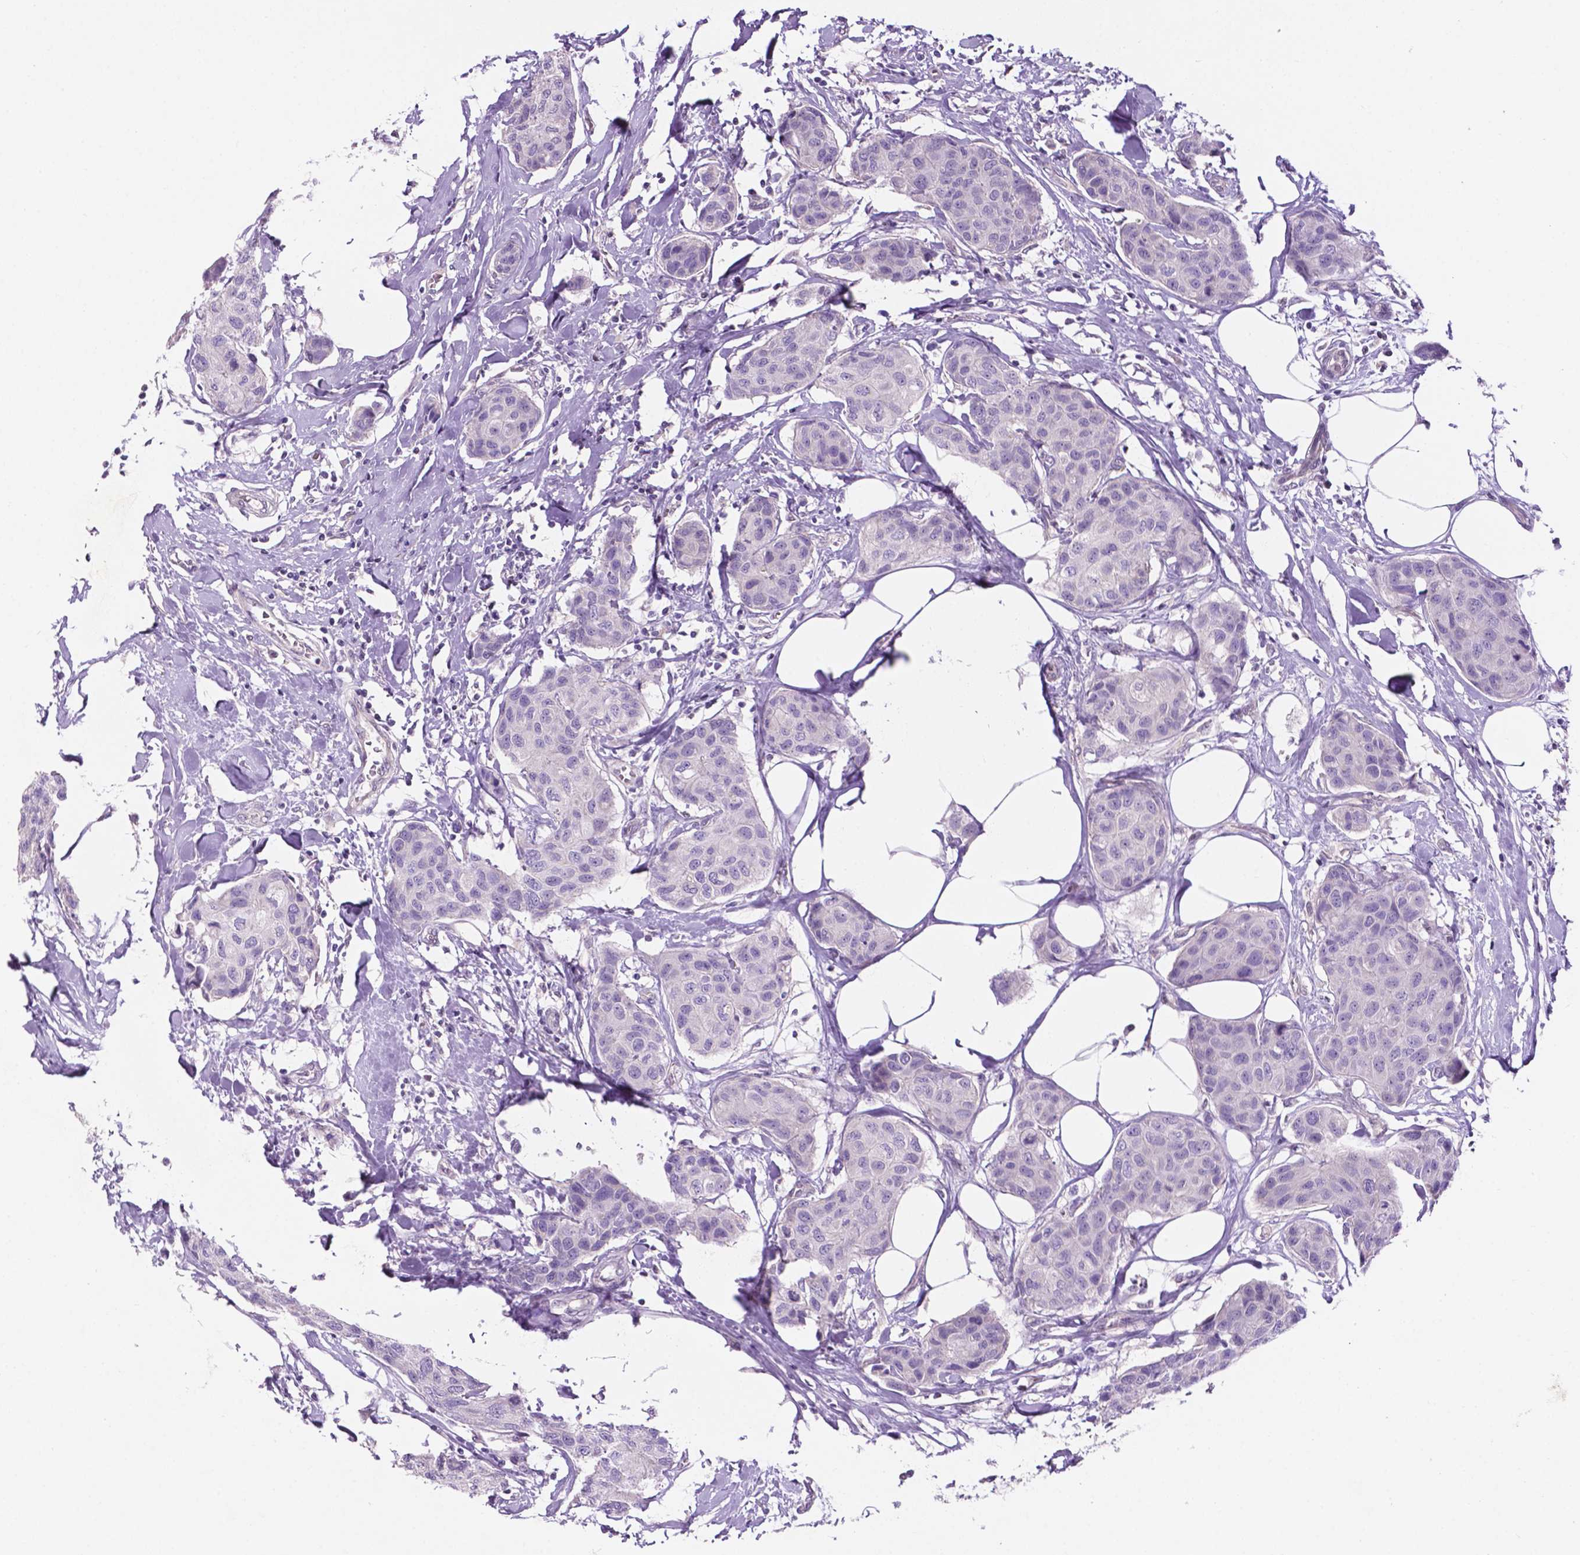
{"staining": {"intensity": "negative", "quantity": "none", "location": "none"}, "tissue": "breast cancer", "cell_type": "Tumor cells", "image_type": "cancer", "snomed": [{"axis": "morphology", "description": "Duct carcinoma"}, {"axis": "topography", "description": "Breast"}], "caption": "Intraductal carcinoma (breast) was stained to show a protein in brown. There is no significant staining in tumor cells.", "gene": "FAM50B", "patient": {"sex": "female", "age": 80}}